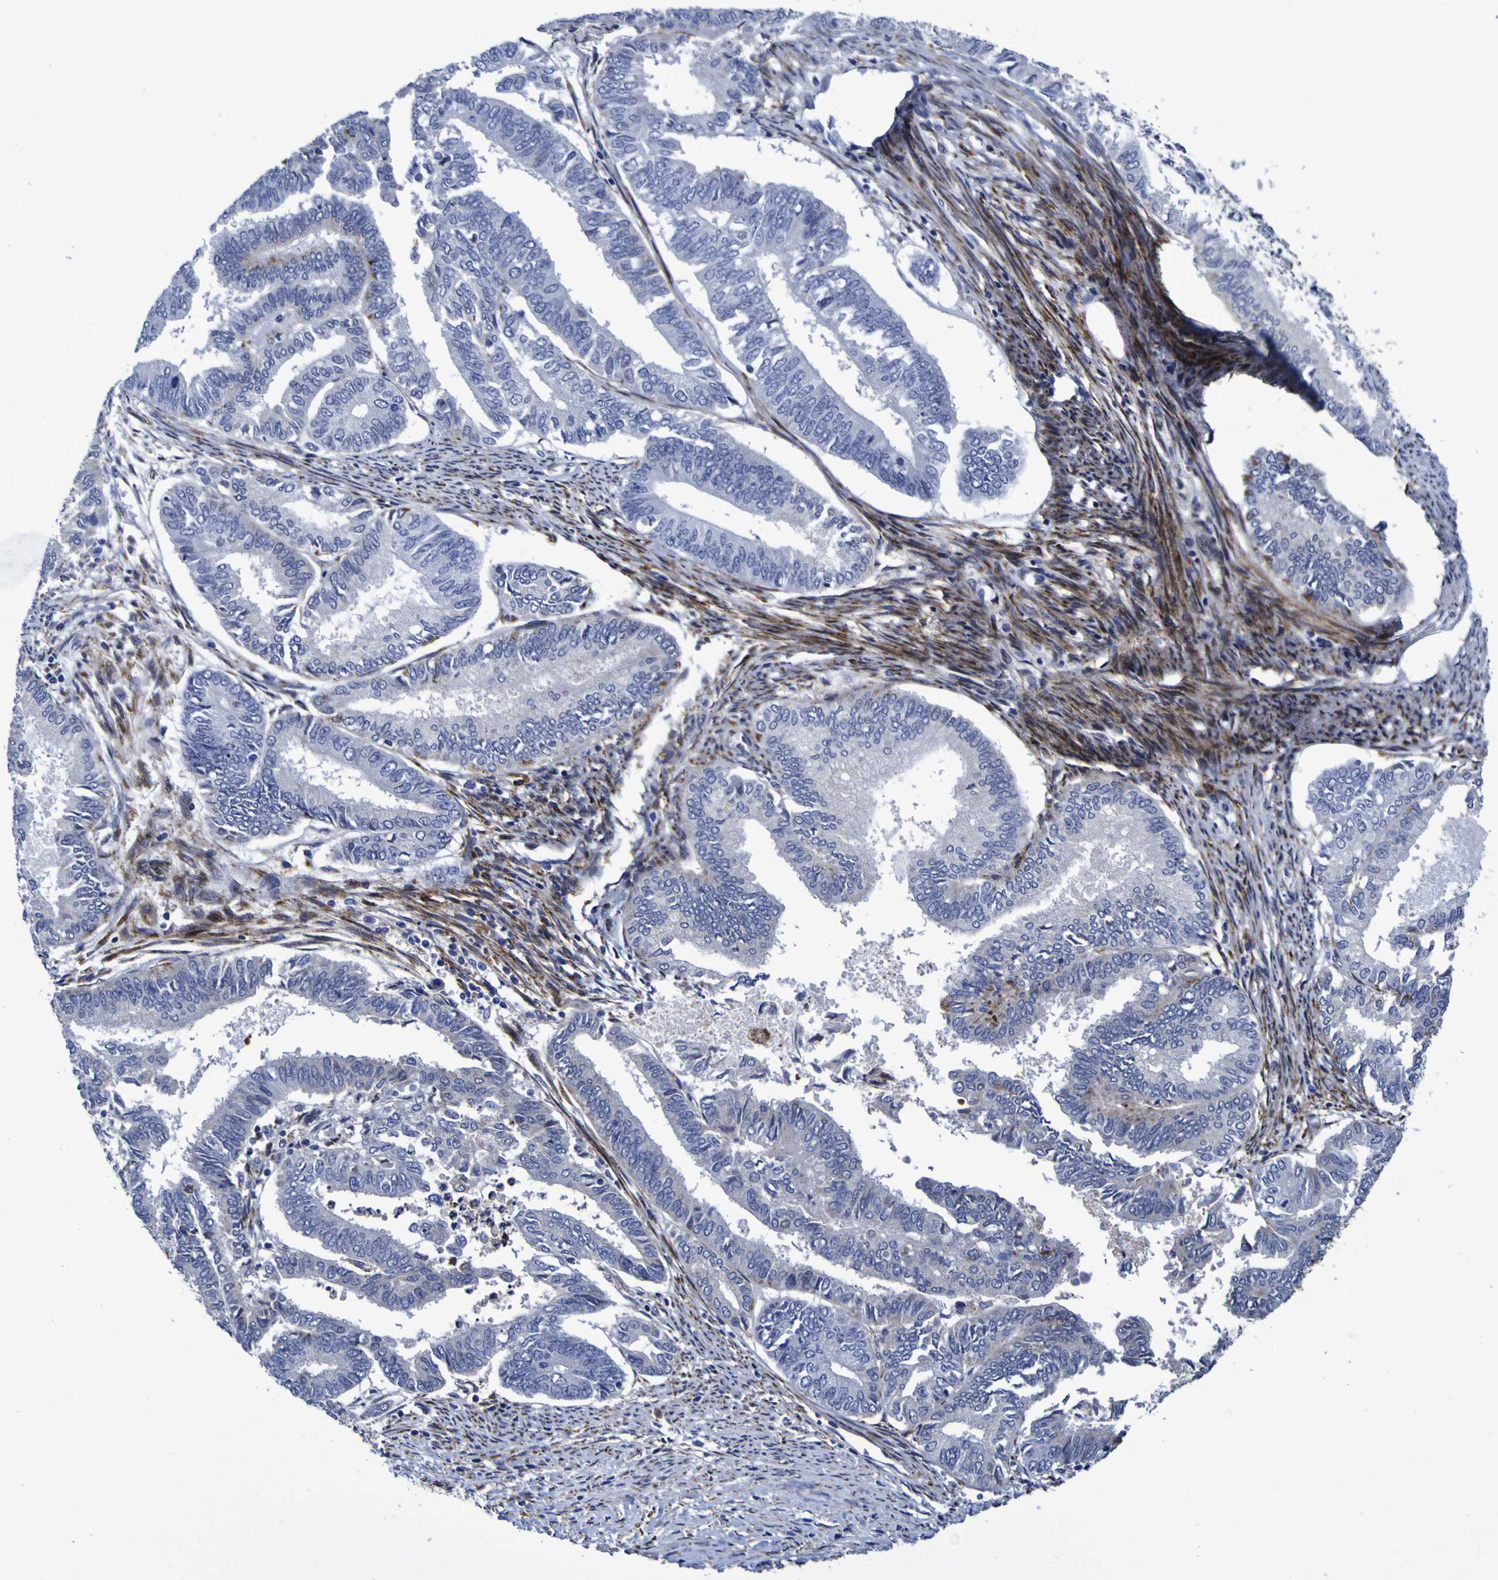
{"staining": {"intensity": "negative", "quantity": "none", "location": "none"}, "tissue": "endometrial cancer", "cell_type": "Tumor cells", "image_type": "cancer", "snomed": [{"axis": "morphology", "description": "Adenocarcinoma, NOS"}, {"axis": "topography", "description": "Endometrium"}], "caption": "Protein analysis of endometrial cancer (adenocarcinoma) shows no significant expression in tumor cells. (Stains: DAB immunohistochemistry (IHC) with hematoxylin counter stain, Microscopy: brightfield microscopy at high magnification).", "gene": "MGLL", "patient": {"sex": "female", "age": 86}}